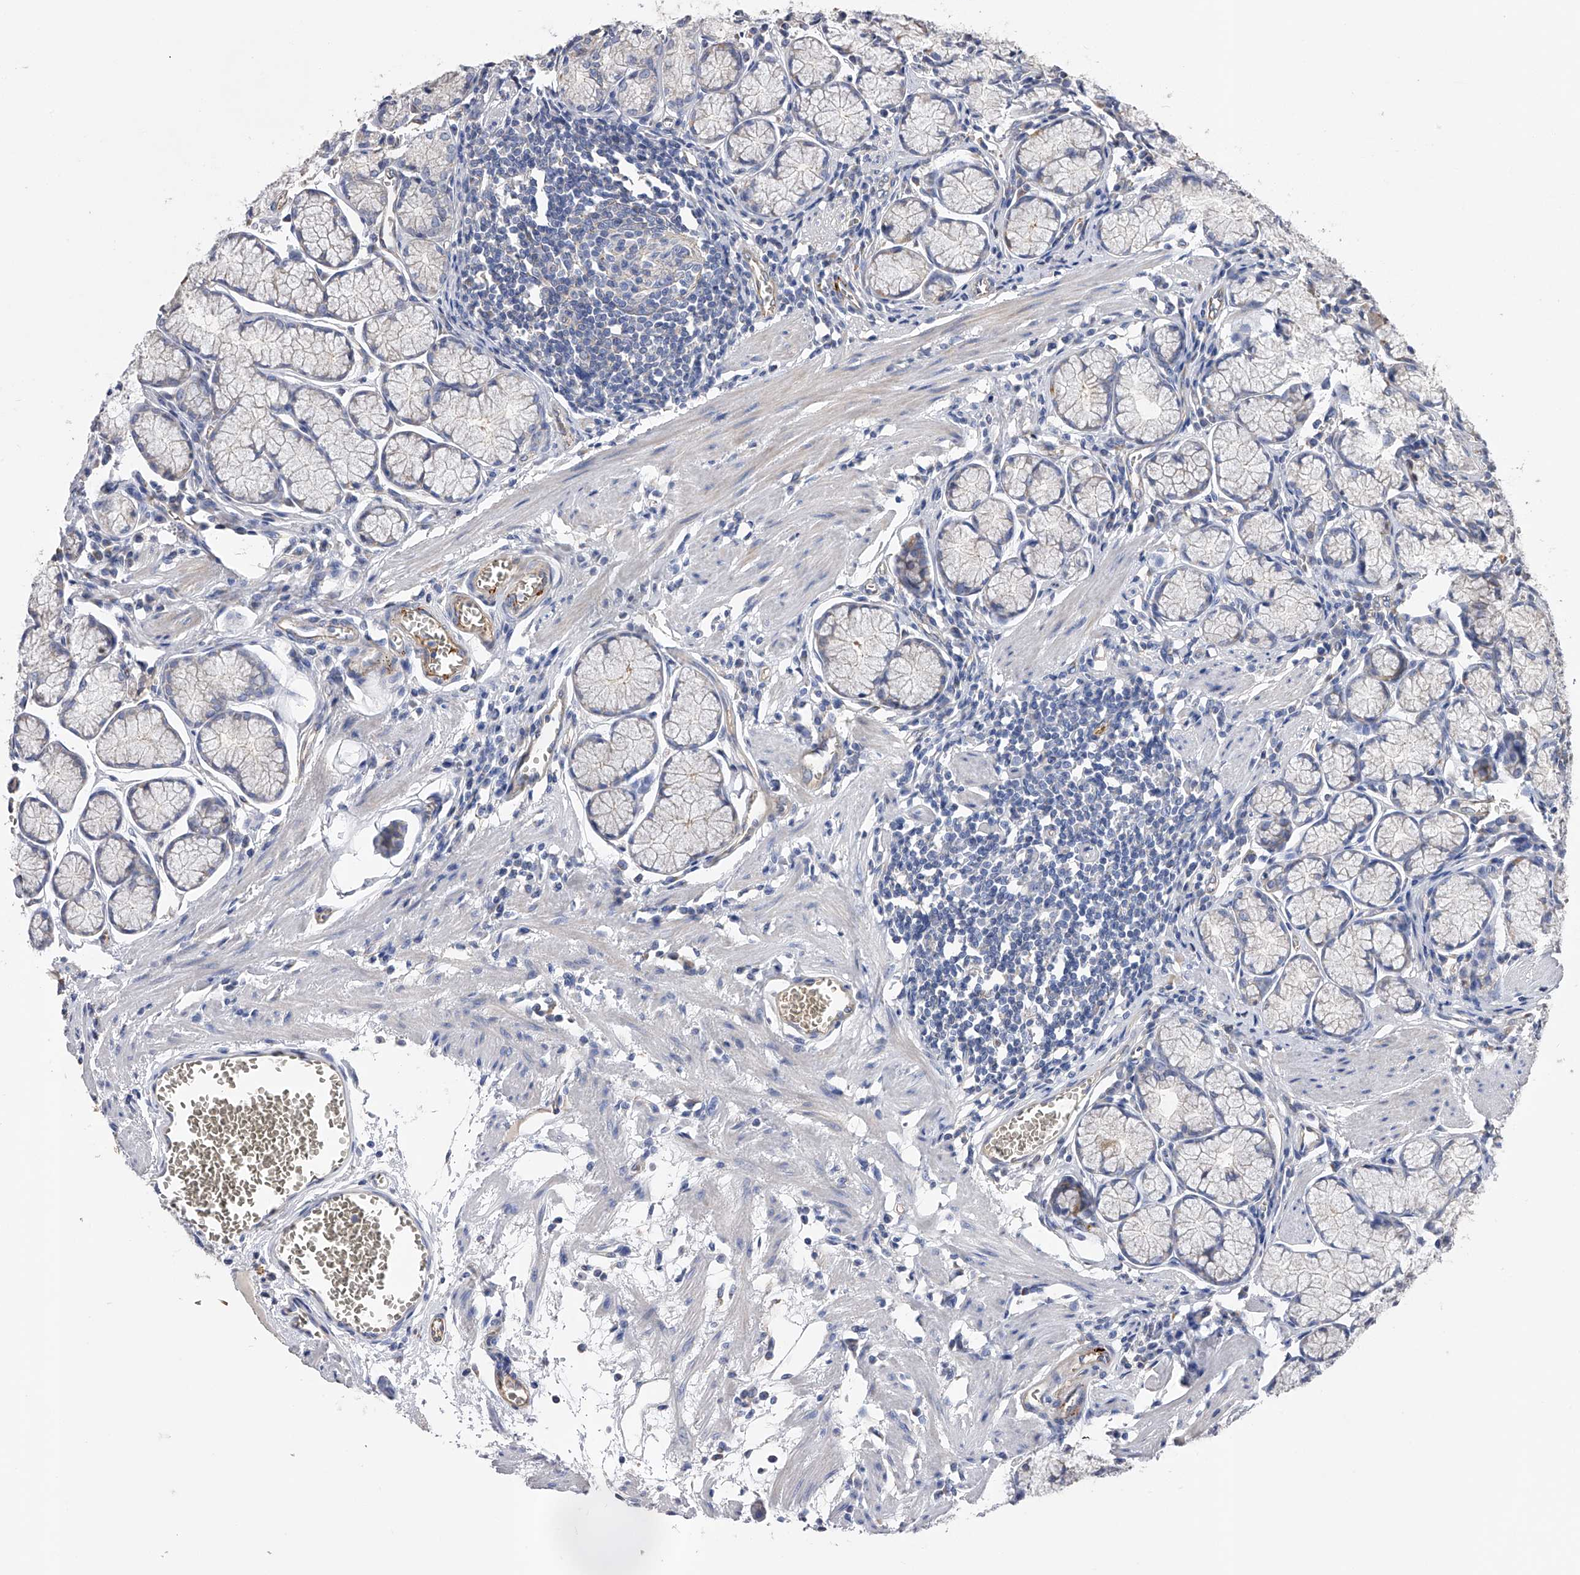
{"staining": {"intensity": "moderate", "quantity": "<25%", "location": "cytoplasmic/membranous"}, "tissue": "stomach", "cell_type": "Glandular cells", "image_type": "normal", "snomed": [{"axis": "morphology", "description": "Normal tissue, NOS"}, {"axis": "topography", "description": "Stomach"}], "caption": "Immunohistochemistry of unremarkable human stomach exhibits low levels of moderate cytoplasmic/membranous staining in approximately <25% of glandular cells.", "gene": "RWDD2A", "patient": {"sex": "male", "age": 55}}